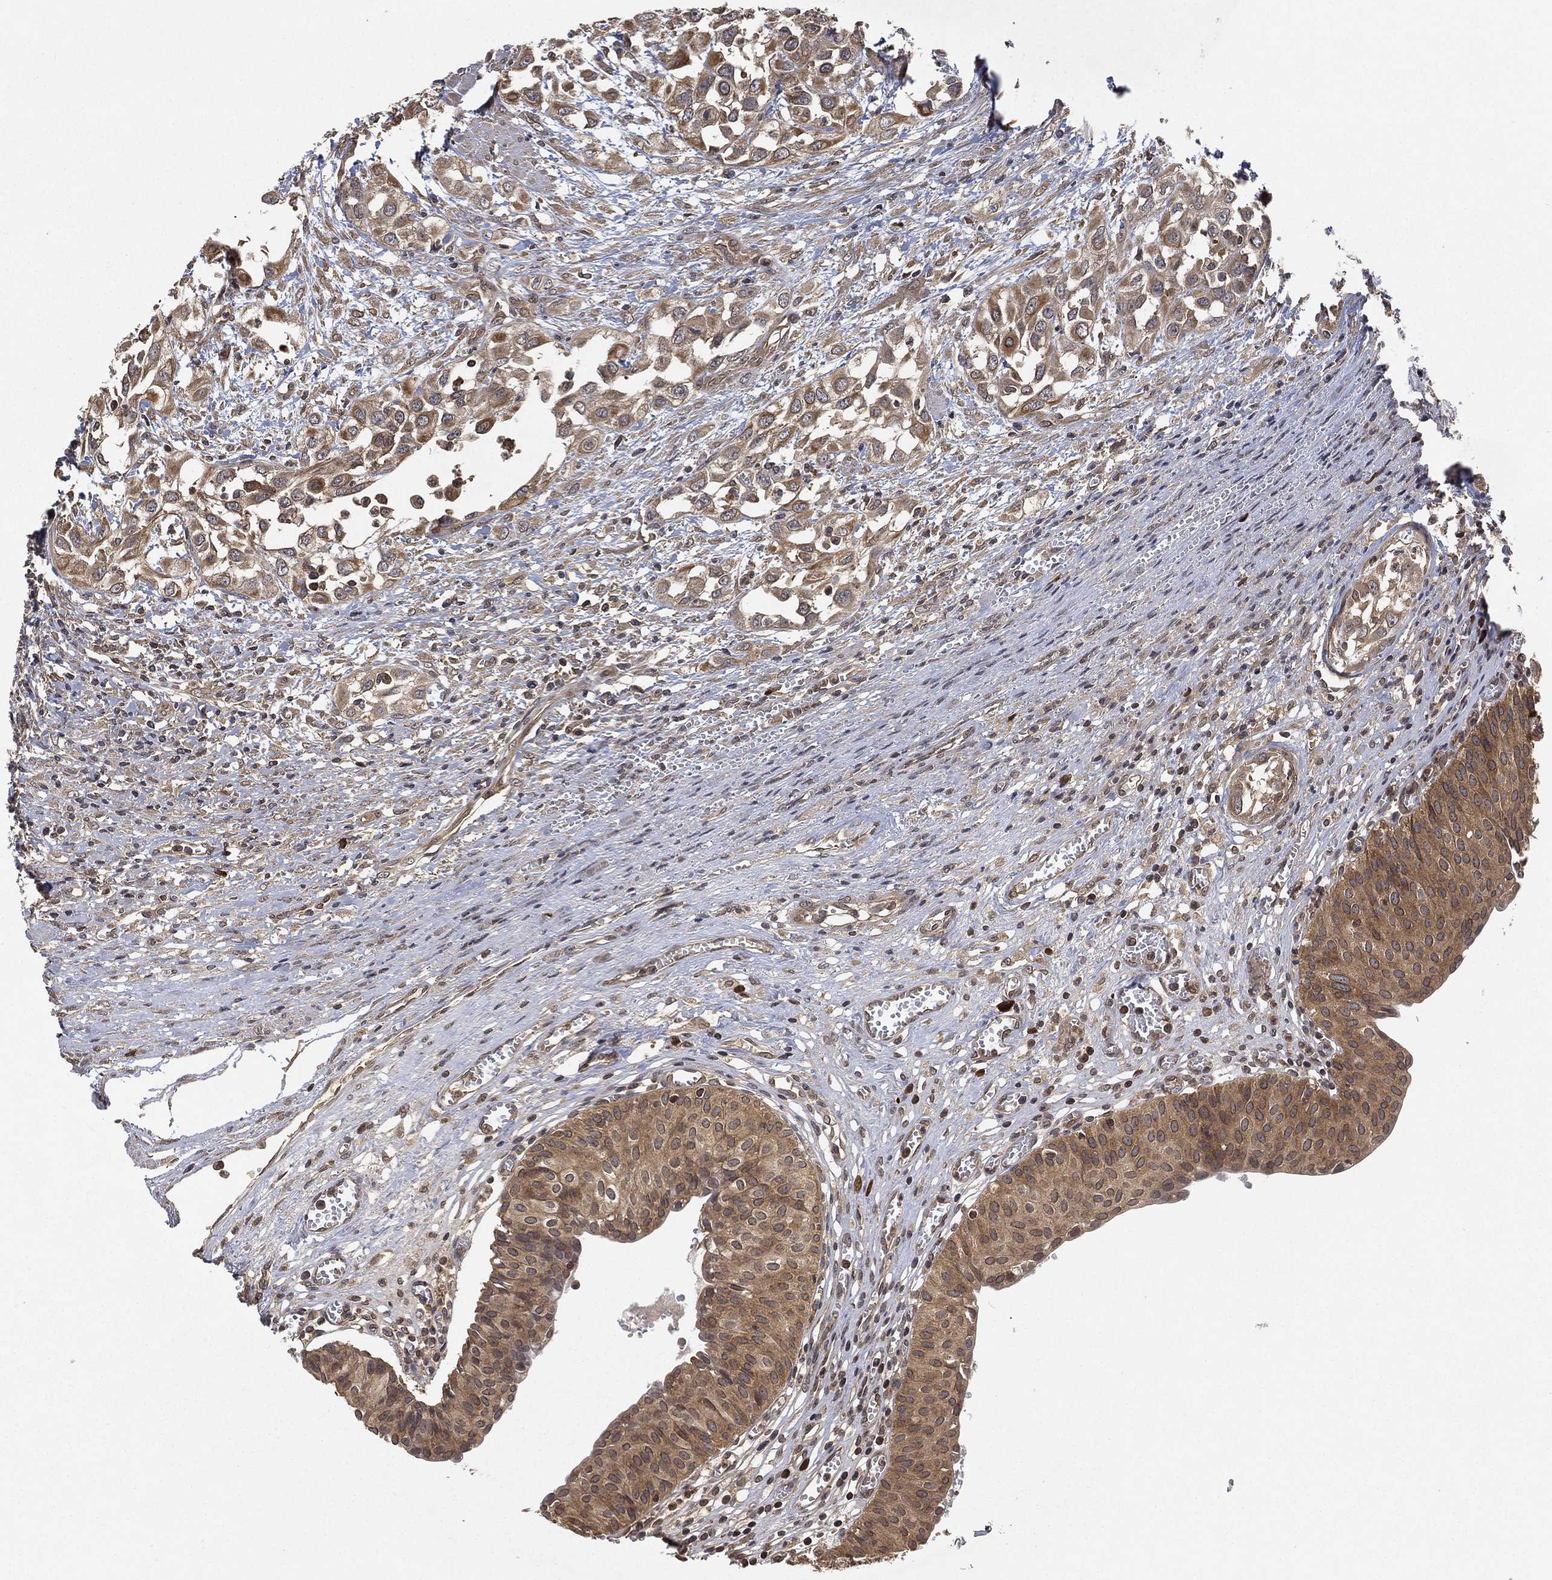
{"staining": {"intensity": "moderate", "quantity": ">75%", "location": "cytoplasmic/membranous"}, "tissue": "urinary bladder", "cell_type": "Urothelial cells", "image_type": "normal", "snomed": [{"axis": "morphology", "description": "Normal tissue, NOS"}, {"axis": "morphology", "description": "Urothelial carcinoma, NOS"}, {"axis": "morphology", "description": "Urothelial carcinoma, High grade"}, {"axis": "topography", "description": "Urinary bladder"}], "caption": "Urinary bladder stained with a brown dye exhibits moderate cytoplasmic/membranous positive staining in about >75% of urothelial cells.", "gene": "UBA5", "patient": {"sex": "male", "age": 57}}